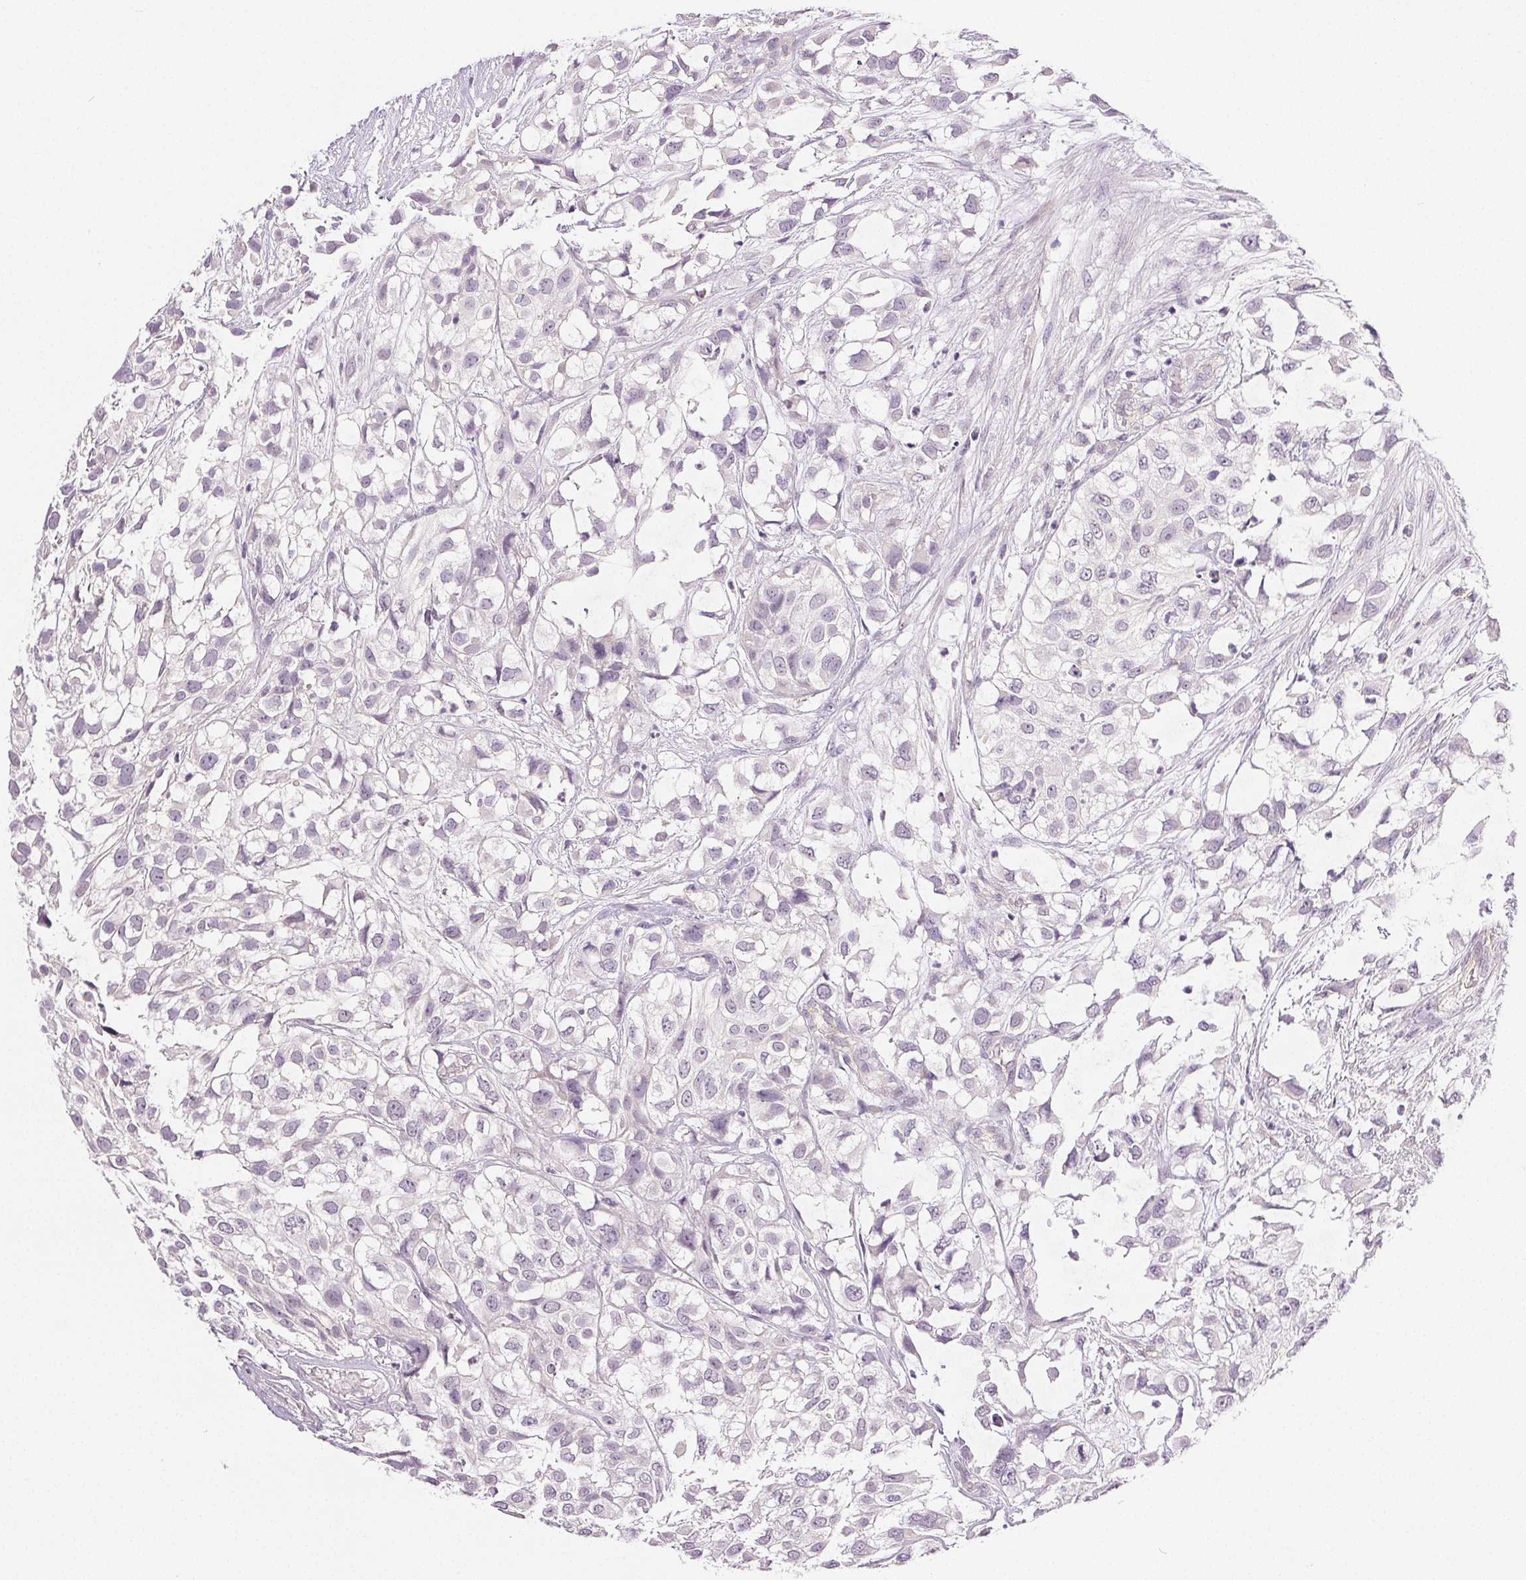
{"staining": {"intensity": "negative", "quantity": "none", "location": "none"}, "tissue": "urothelial cancer", "cell_type": "Tumor cells", "image_type": "cancer", "snomed": [{"axis": "morphology", "description": "Urothelial carcinoma, High grade"}, {"axis": "topography", "description": "Urinary bladder"}], "caption": "IHC of human high-grade urothelial carcinoma displays no expression in tumor cells.", "gene": "PLCB1", "patient": {"sex": "male", "age": 56}}